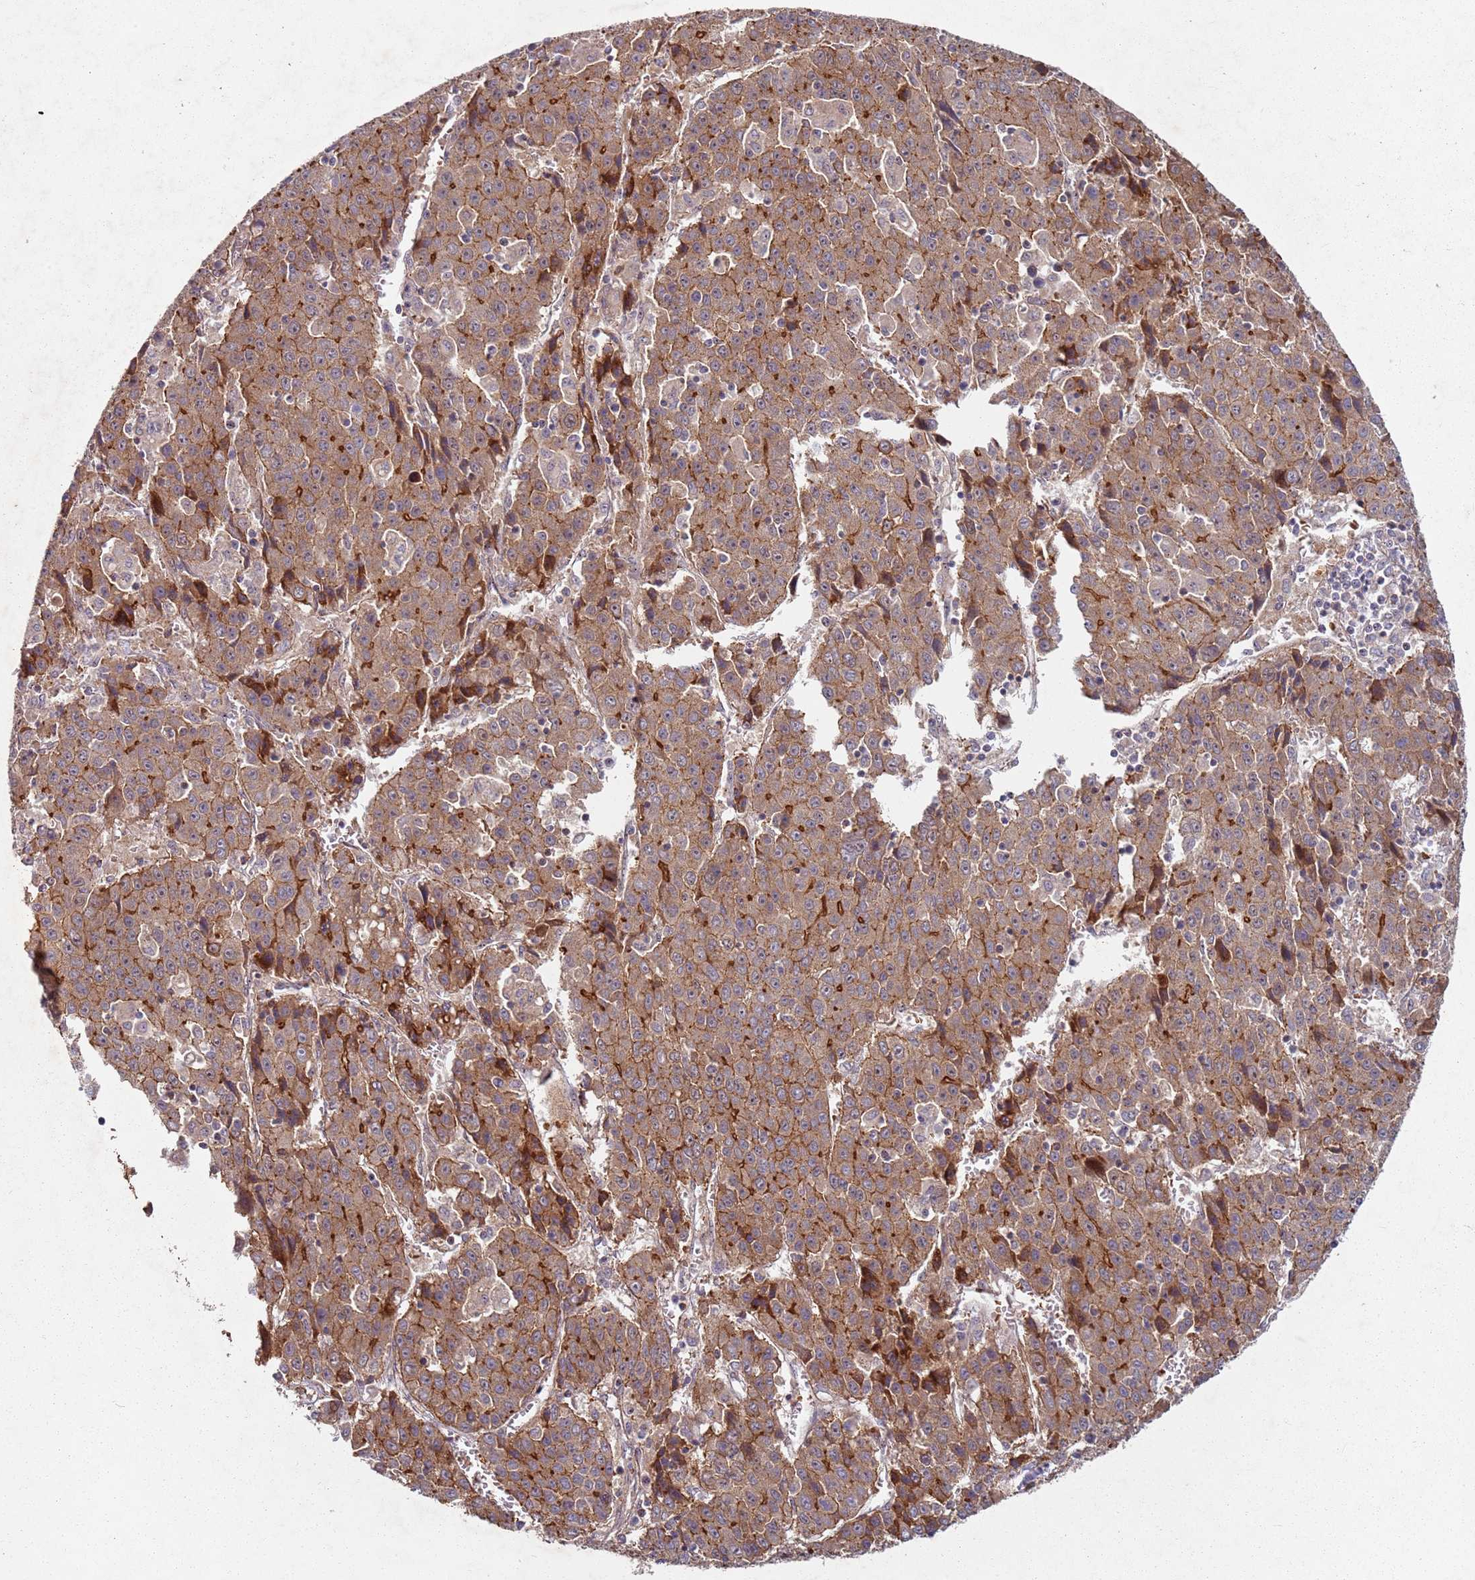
{"staining": {"intensity": "moderate", "quantity": ">75%", "location": "cytoplasmic/membranous"}, "tissue": "liver cancer", "cell_type": "Tumor cells", "image_type": "cancer", "snomed": [{"axis": "morphology", "description": "Carcinoma, Hepatocellular, NOS"}, {"axis": "topography", "description": "Liver"}], "caption": "Protein expression analysis of human liver cancer reveals moderate cytoplasmic/membranous staining in about >75% of tumor cells.", "gene": "C2CD4B", "patient": {"sex": "female", "age": 53}}